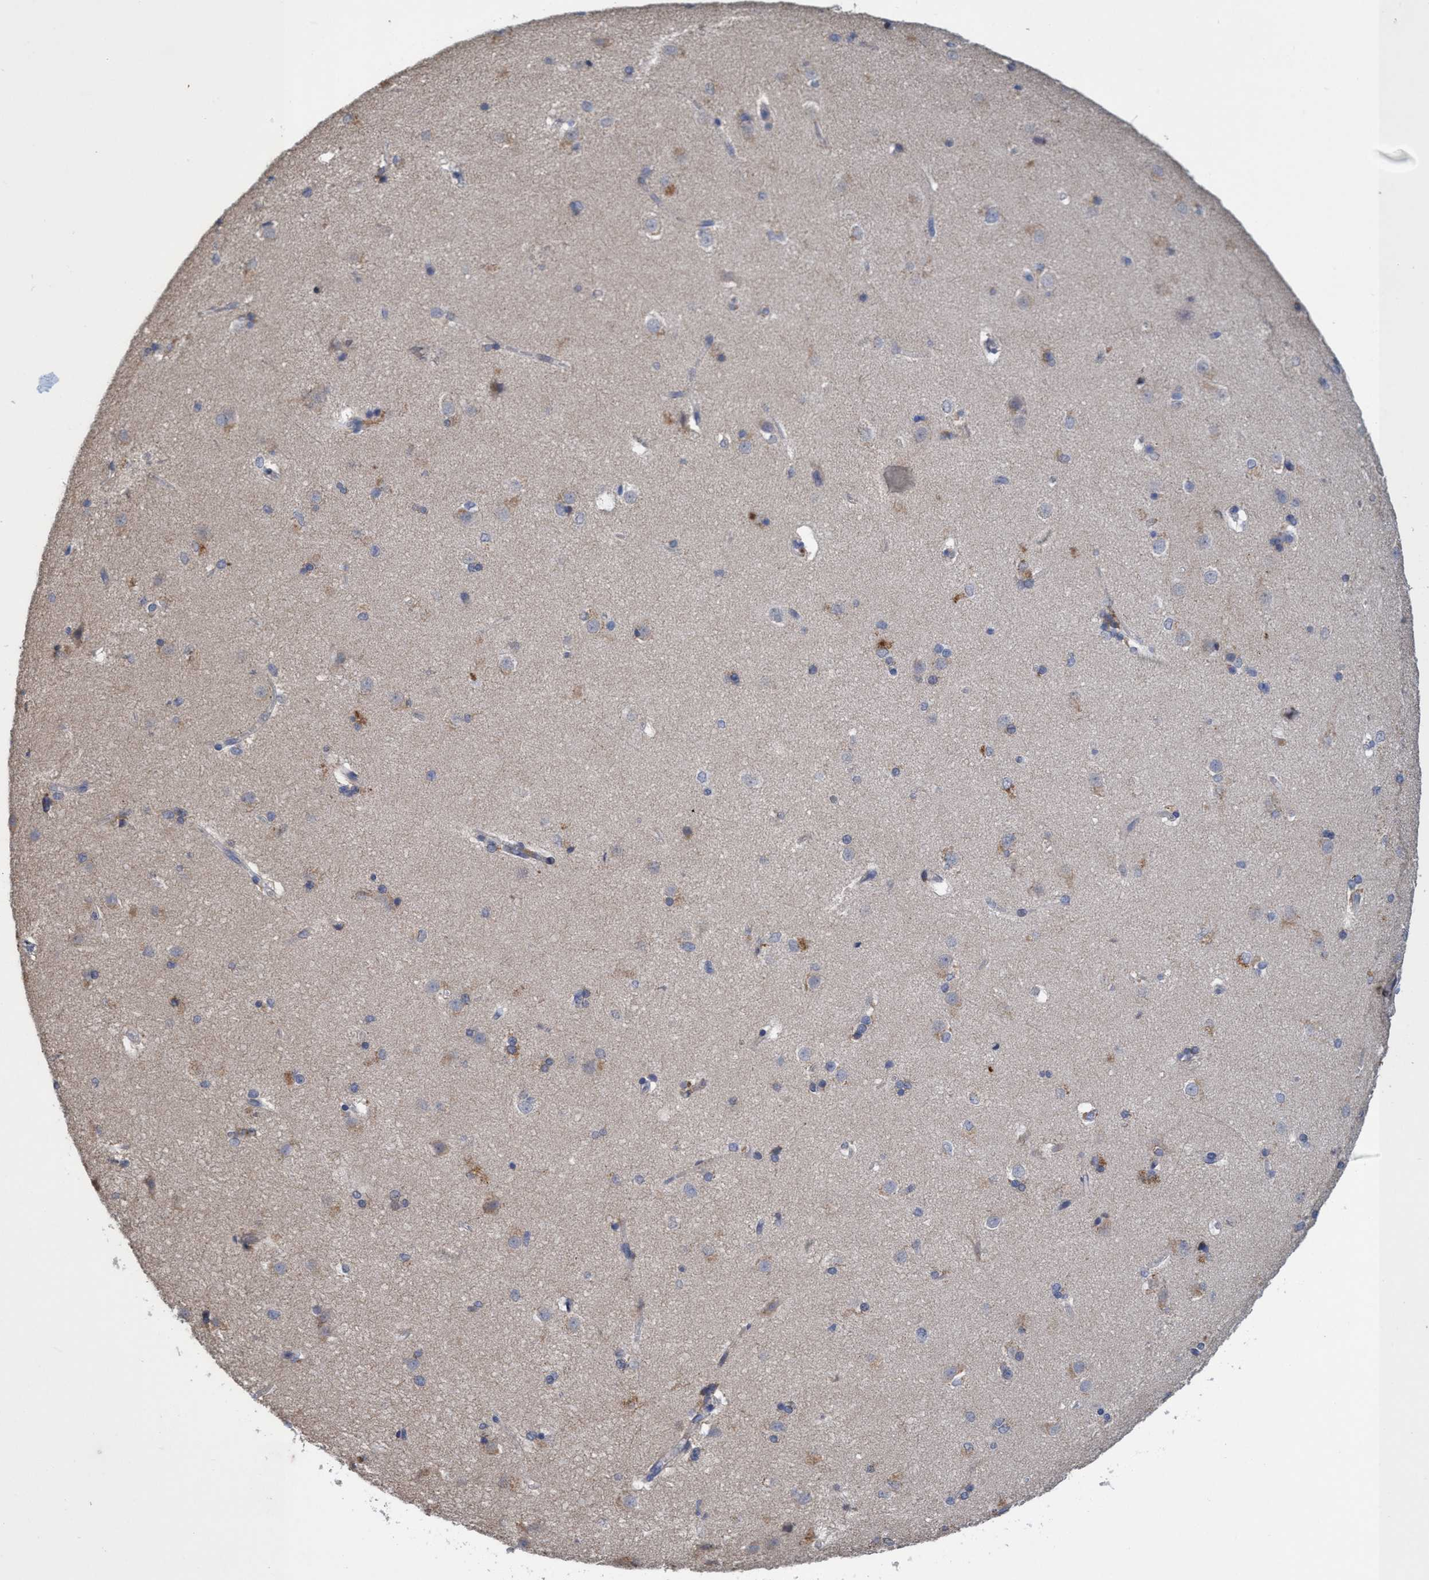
{"staining": {"intensity": "moderate", "quantity": "25%-75%", "location": "cytoplasmic/membranous"}, "tissue": "caudate", "cell_type": "Glial cells", "image_type": "normal", "snomed": [{"axis": "morphology", "description": "Normal tissue, NOS"}, {"axis": "topography", "description": "Lateral ventricle wall"}], "caption": "High-power microscopy captured an immunohistochemistry image of unremarkable caudate, revealing moderate cytoplasmic/membranous positivity in about 25%-75% of glial cells.", "gene": "SEMA4D", "patient": {"sex": "female", "age": 19}}